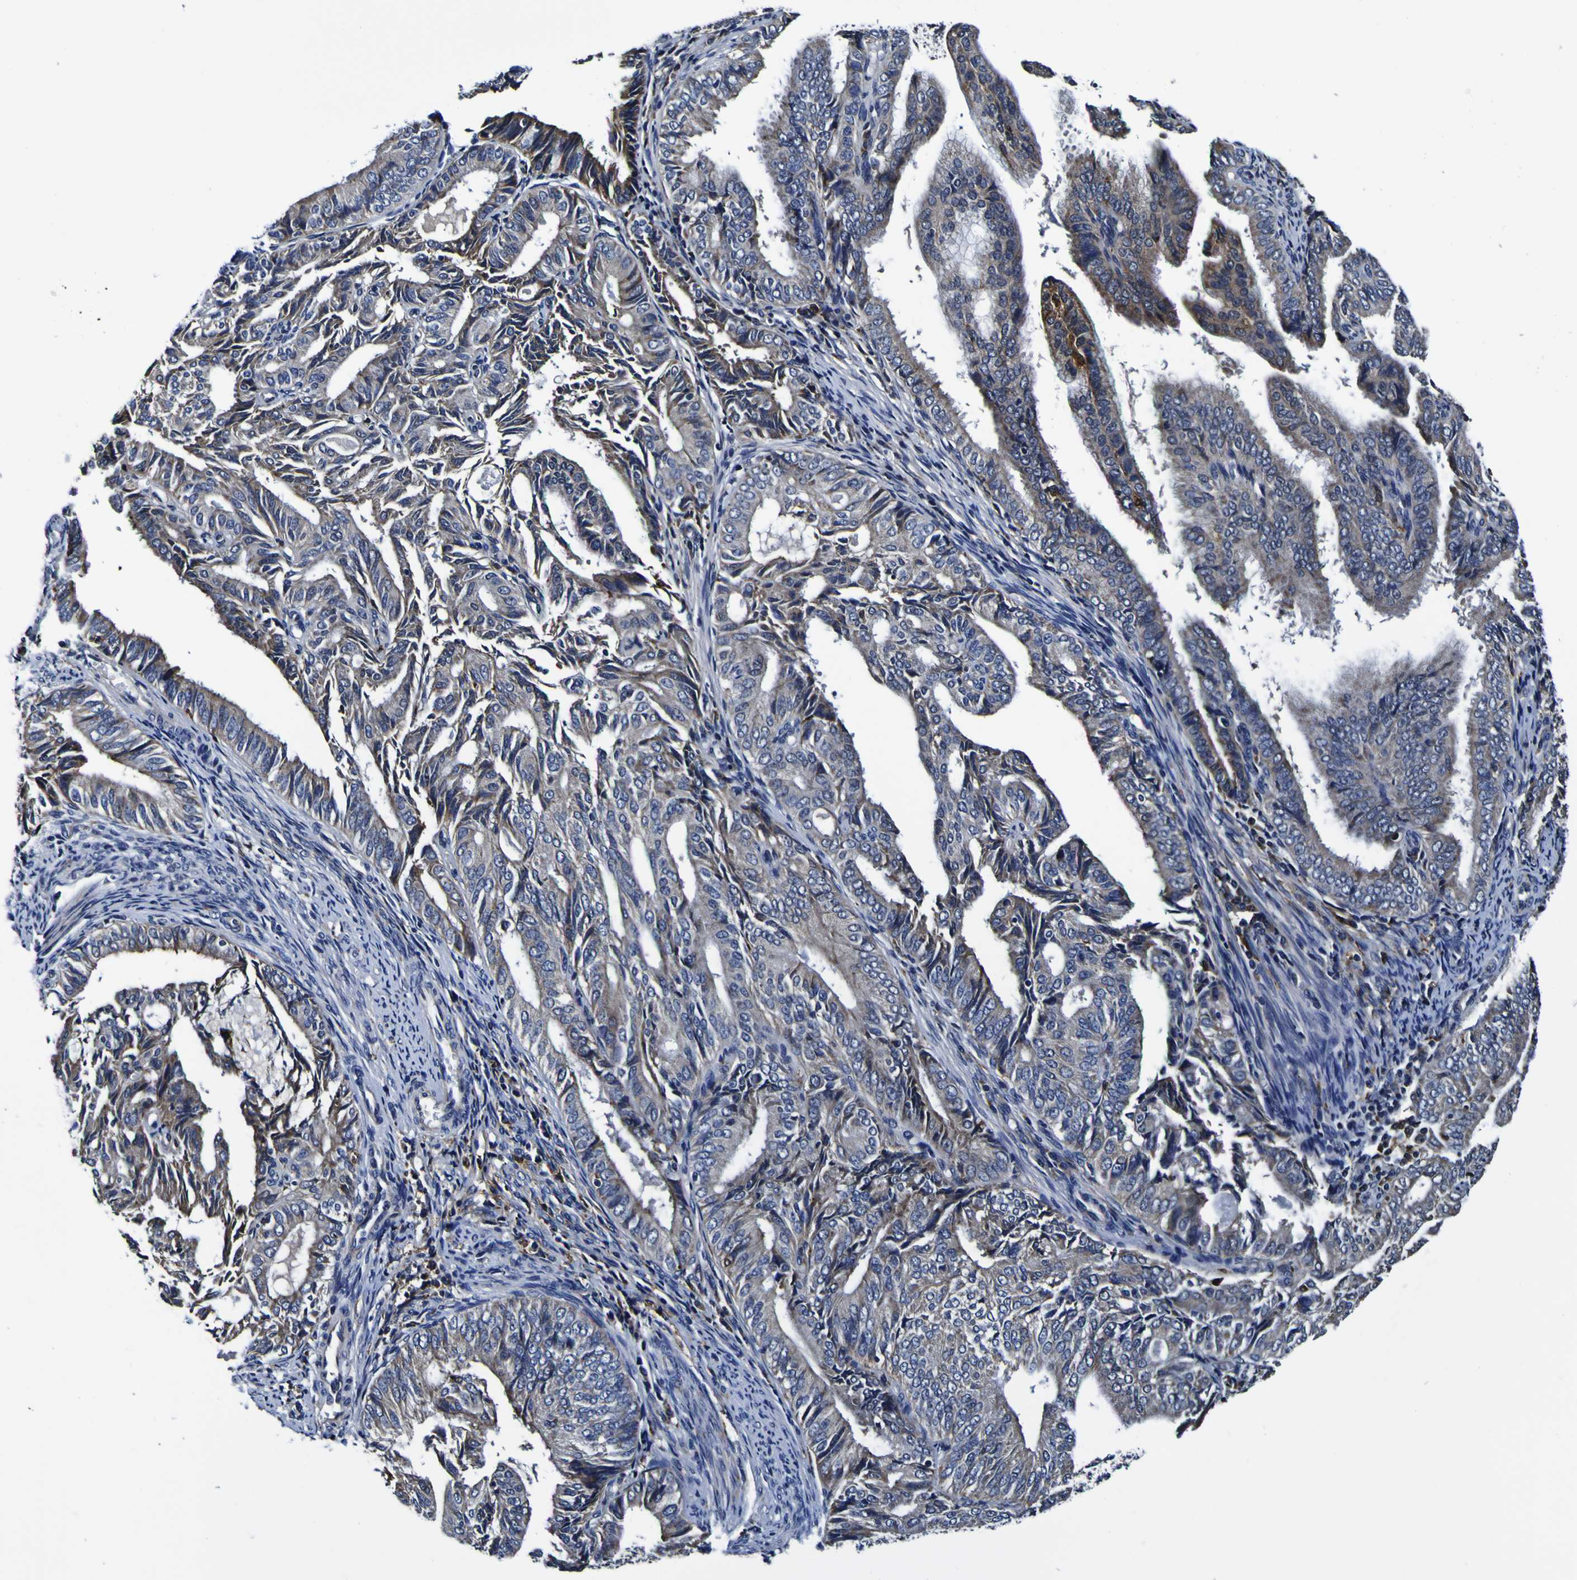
{"staining": {"intensity": "weak", "quantity": "<25%", "location": "cytoplasmic/membranous"}, "tissue": "endometrial cancer", "cell_type": "Tumor cells", "image_type": "cancer", "snomed": [{"axis": "morphology", "description": "Adenocarcinoma, NOS"}, {"axis": "topography", "description": "Endometrium"}], "caption": "Immunohistochemistry (IHC) of adenocarcinoma (endometrial) demonstrates no staining in tumor cells.", "gene": "GPX1", "patient": {"sex": "female", "age": 58}}